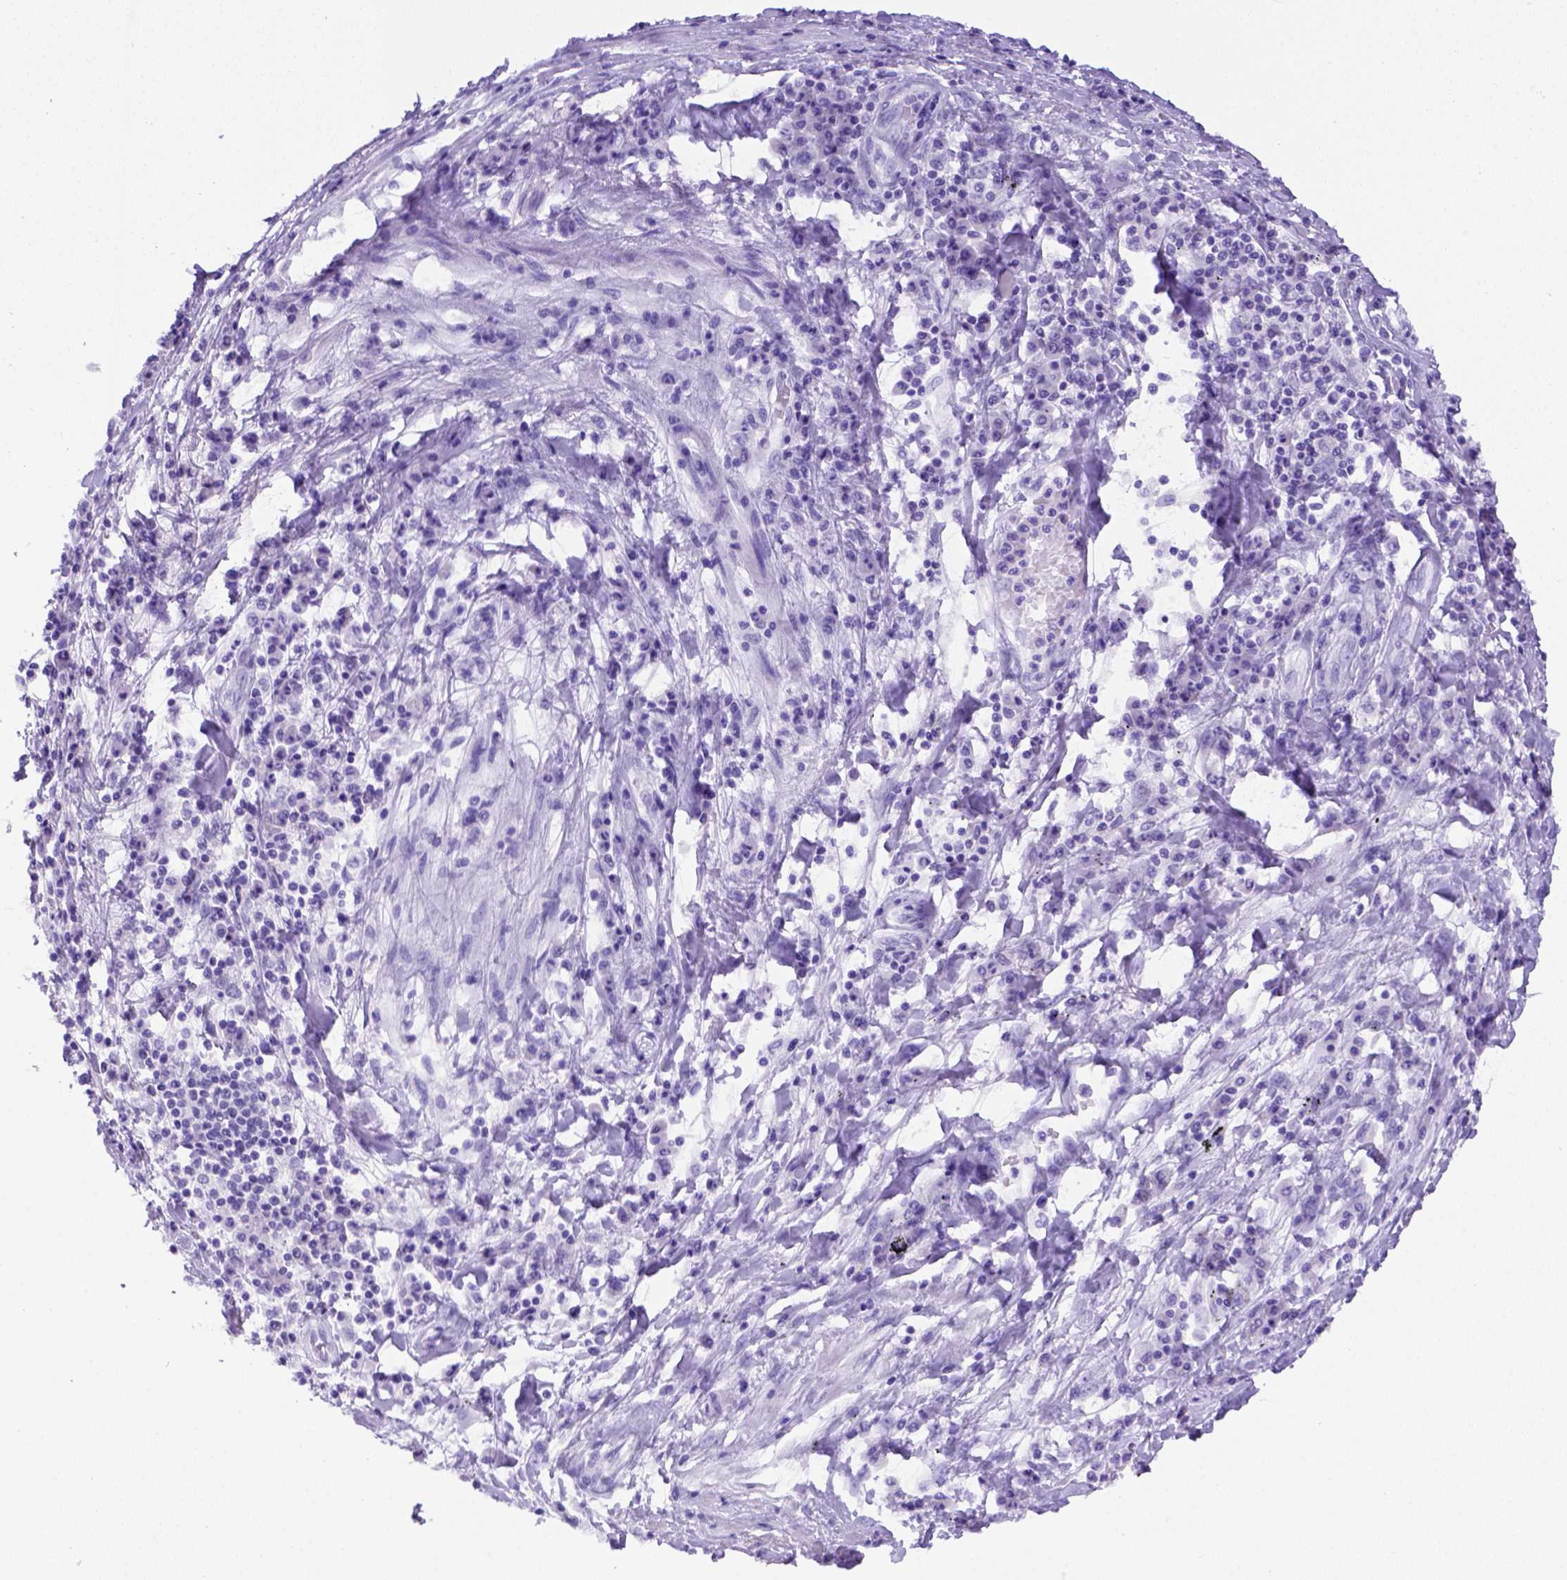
{"staining": {"intensity": "negative", "quantity": "none", "location": "none"}, "tissue": "lung cancer", "cell_type": "Tumor cells", "image_type": "cancer", "snomed": [{"axis": "morphology", "description": "Squamous cell carcinoma, NOS"}, {"axis": "topography", "description": "Lung"}], "caption": "Squamous cell carcinoma (lung) stained for a protein using IHC exhibits no positivity tumor cells.", "gene": "FOXI1", "patient": {"sex": "male", "age": 73}}